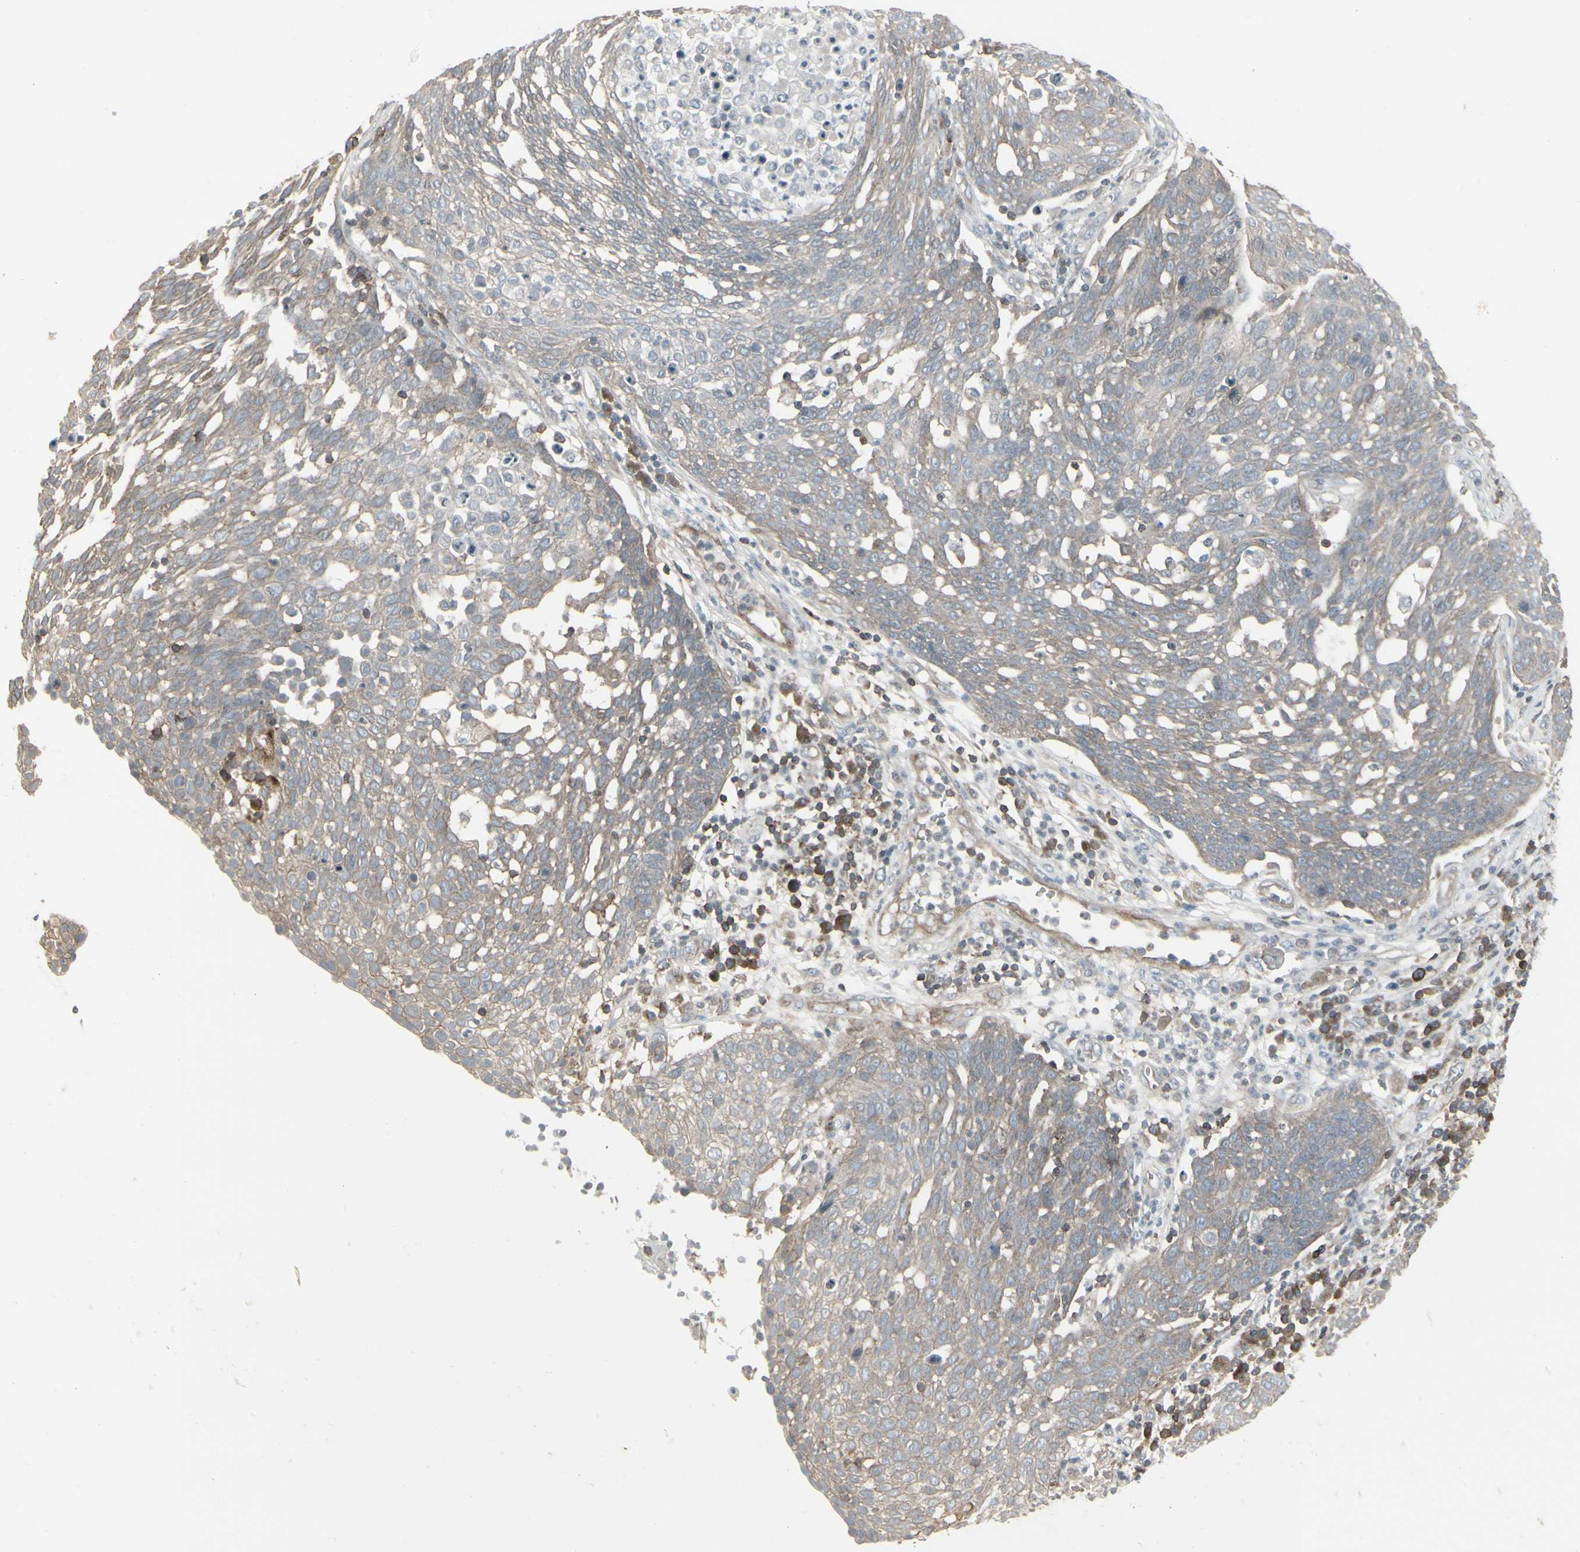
{"staining": {"intensity": "weak", "quantity": ">75%", "location": "cytoplasmic/membranous"}, "tissue": "cervical cancer", "cell_type": "Tumor cells", "image_type": "cancer", "snomed": [{"axis": "morphology", "description": "Squamous cell carcinoma, NOS"}, {"axis": "topography", "description": "Cervix"}], "caption": "A high-resolution micrograph shows immunohistochemistry (IHC) staining of squamous cell carcinoma (cervical), which exhibits weak cytoplasmic/membranous expression in approximately >75% of tumor cells.", "gene": "EPS15", "patient": {"sex": "female", "age": 34}}